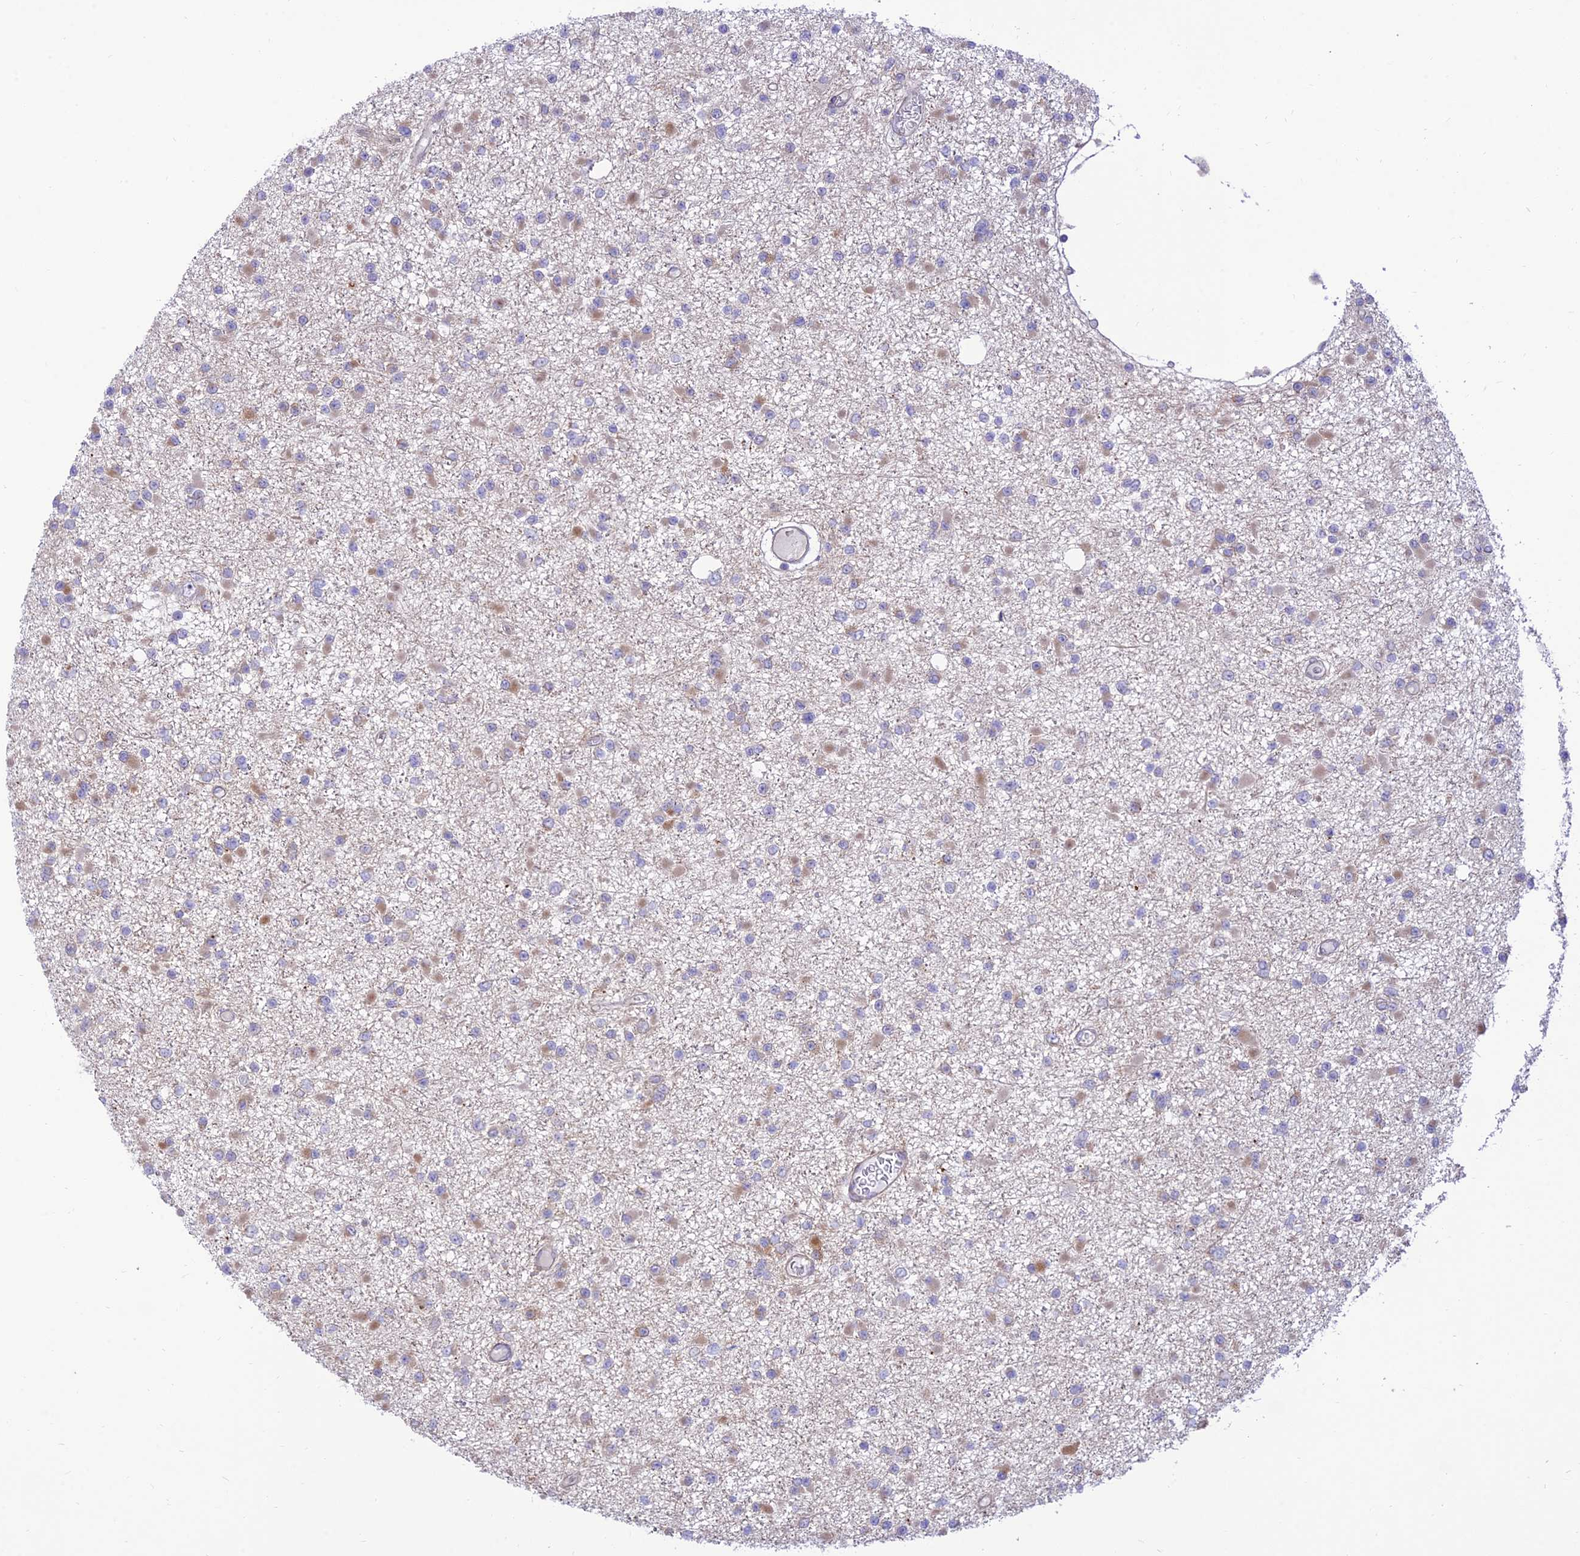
{"staining": {"intensity": "weak", "quantity": "25%-75%", "location": "cytoplasmic/membranous"}, "tissue": "glioma", "cell_type": "Tumor cells", "image_type": "cancer", "snomed": [{"axis": "morphology", "description": "Glioma, malignant, Low grade"}, {"axis": "topography", "description": "Brain"}], "caption": "Immunohistochemistry (IHC) image of glioma stained for a protein (brown), which reveals low levels of weak cytoplasmic/membranous staining in about 25%-75% of tumor cells.", "gene": "KCNAB1", "patient": {"sex": "female", "age": 22}}